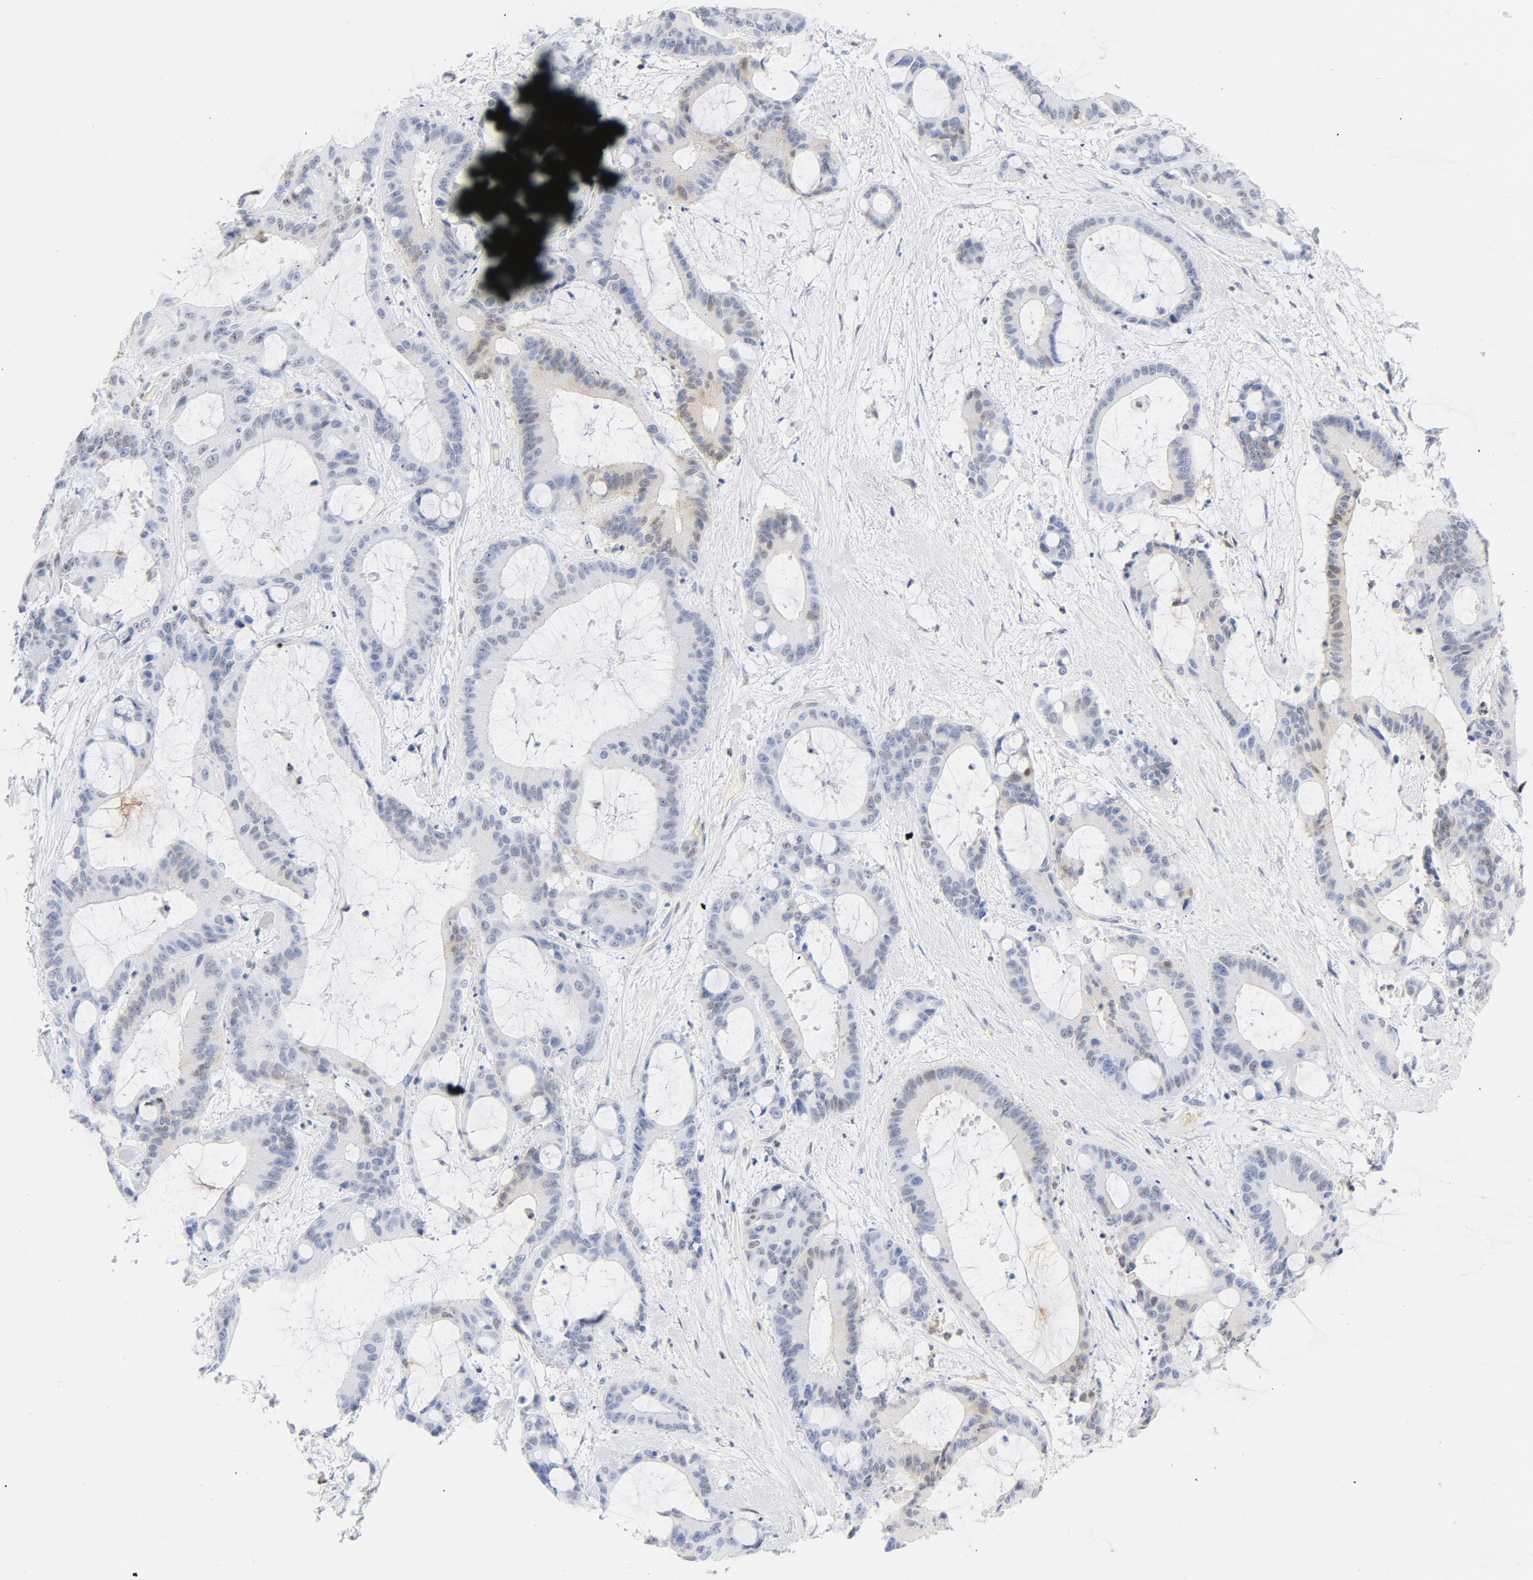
{"staining": {"intensity": "weak", "quantity": "<25%", "location": "cytoplasmic/membranous"}, "tissue": "liver cancer", "cell_type": "Tumor cells", "image_type": "cancer", "snomed": [{"axis": "morphology", "description": "Cholangiocarcinoma"}, {"axis": "topography", "description": "Liver"}], "caption": "Tumor cells show no significant protein staining in cholangiocarcinoma (liver). The staining was performed using DAB to visualize the protein expression in brown, while the nuclei were stained in blue with hematoxylin (Magnification: 20x).", "gene": "CDKN1B", "patient": {"sex": "female", "age": 73}}